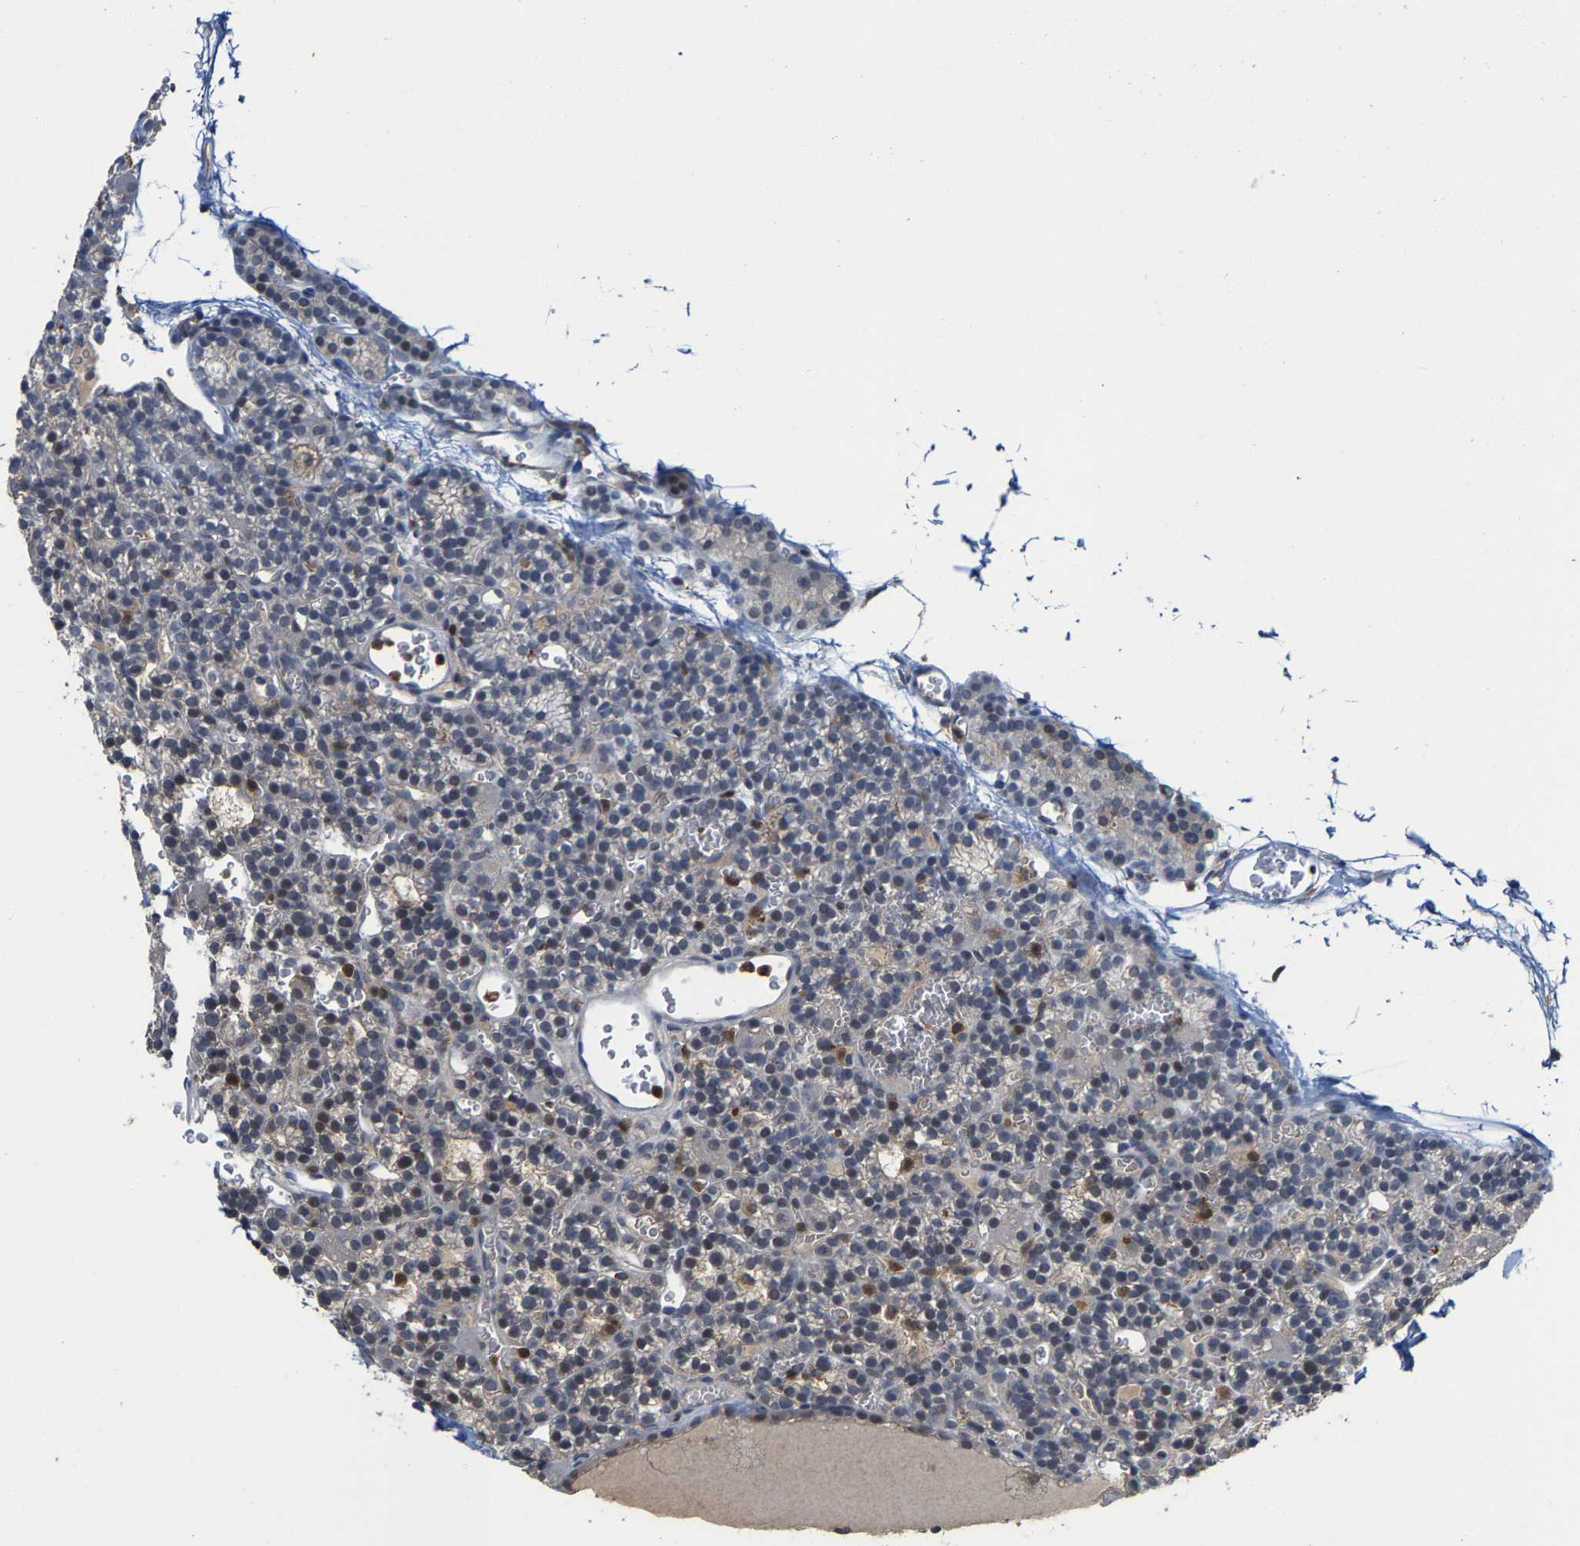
{"staining": {"intensity": "negative", "quantity": "none", "location": "none"}, "tissue": "parathyroid gland", "cell_type": "Glandular cells", "image_type": "normal", "snomed": [{"axis": "morphology", "description": "Normal tissue, NOS"}, {"axis": "morphology", "description": "Adenoma, NOS"}, {"axis": "topography", "description": "Parathyroid gland"}], "caption": "This histopathology image is of normal parathyroid gland stained with IHC to label a protein in brown with the nuclei are counter-stained blue. There is no expression in glandular cells.", "gene": "FGD3", "patient": {"sex": "female", "age": 58}}